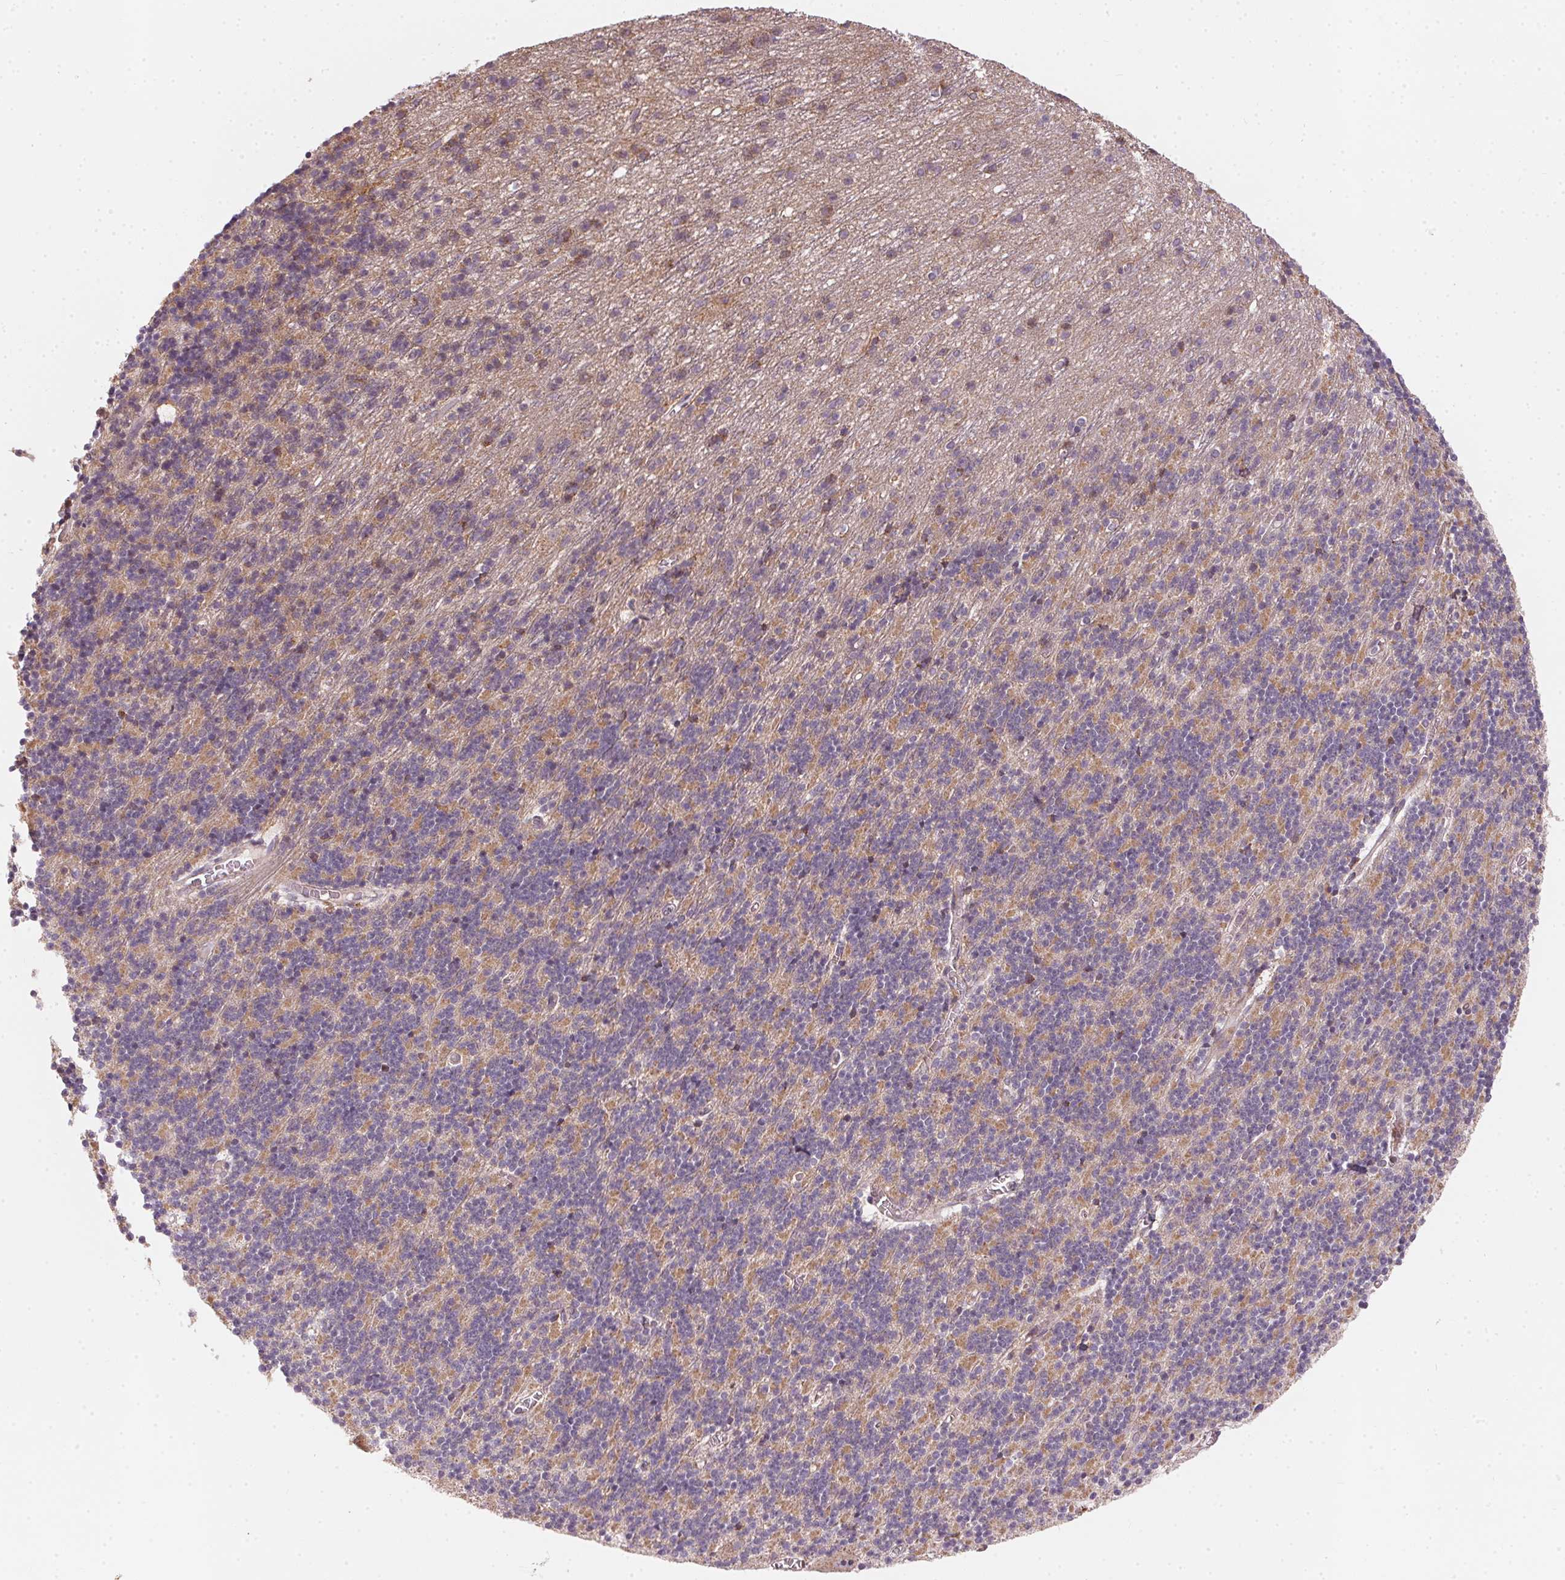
{"staining": {"intensity": "weak", "quantity": "25%-75%", "location": "cytoplasmic/membranous"}, "tissue": "cerebellum", "cell_type": "Cells in granular layer", "image_type": "normal", "snomed": [{"axis": "morphology", "description": "Normal tissue, NOS"}, {"axis": "topography", "description": "Cerebellum"}], "caption": "Human cerebellum stained for a protein (brown) displays weak cytoplasmic/membranous positive positivity in about 25%-75% of cells in granular layer.", "gene": "MATCAP1", "patient": {"sex": "male", "age": 70}}